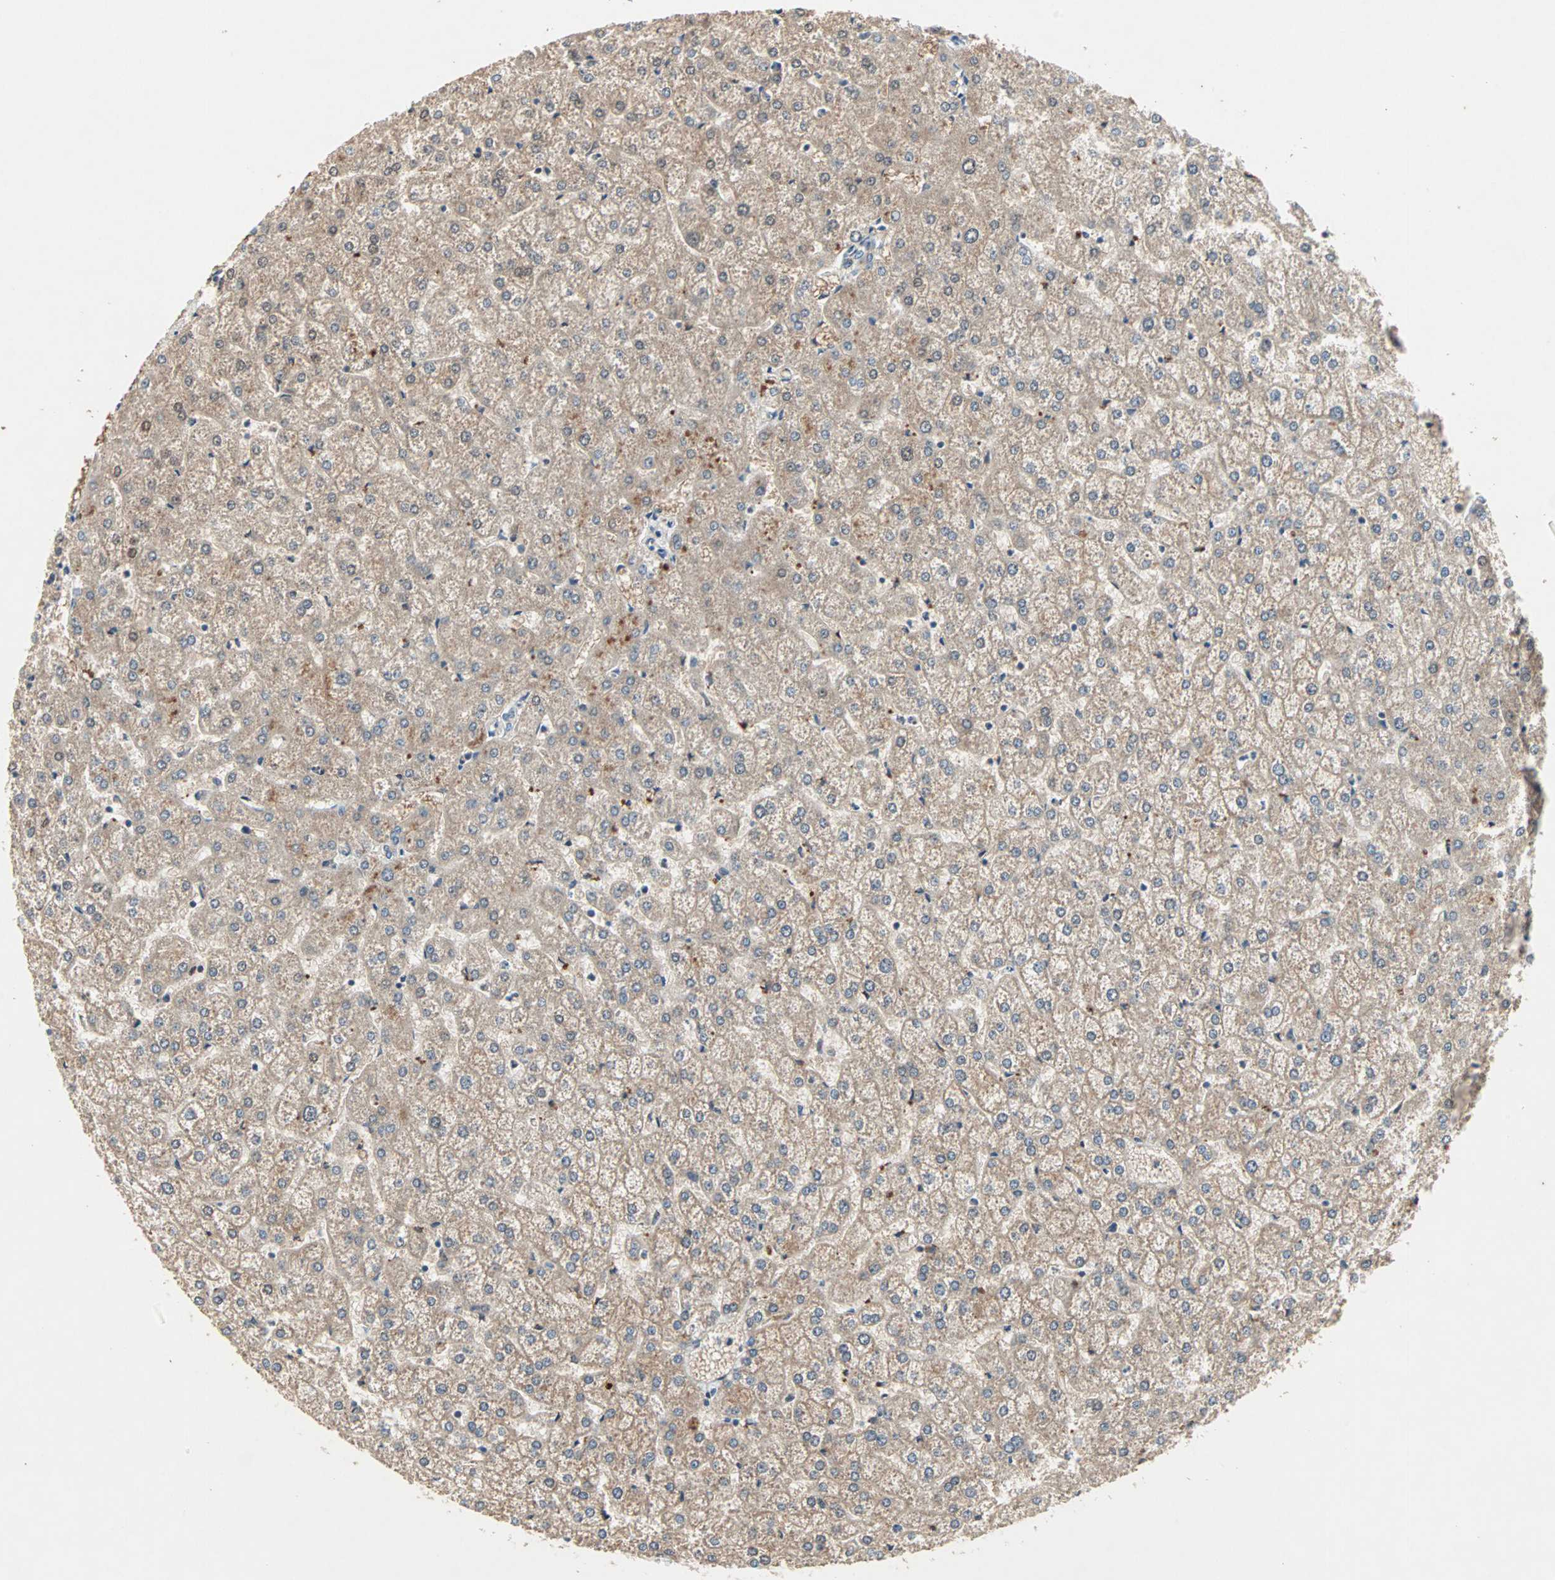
{"staining": {"intensity": "weak", "quantity": "25%-75%", "location": "cytoplasmic/membranous"}, "tissue": "liver", "cell_type": "Cholangiocytes", "image_type": "normal", "snomed": [{"axis": "morphology", "description": "Normal tissue, NOS"}, {"axis": "topography", "description": "Liver"}], "caption": "Cholangiocytes display weak cytoplasmic/membranous staining in approximately 25%-75% of cells in benign liver. Using DAB (3,3'-diaminobenzidine) (brown) and hematoxylin (blue) stains, captured at high magnification using brightfield microscopy.", "gene": "PROS1", "patient": {"sex": "female", "age": 32}}